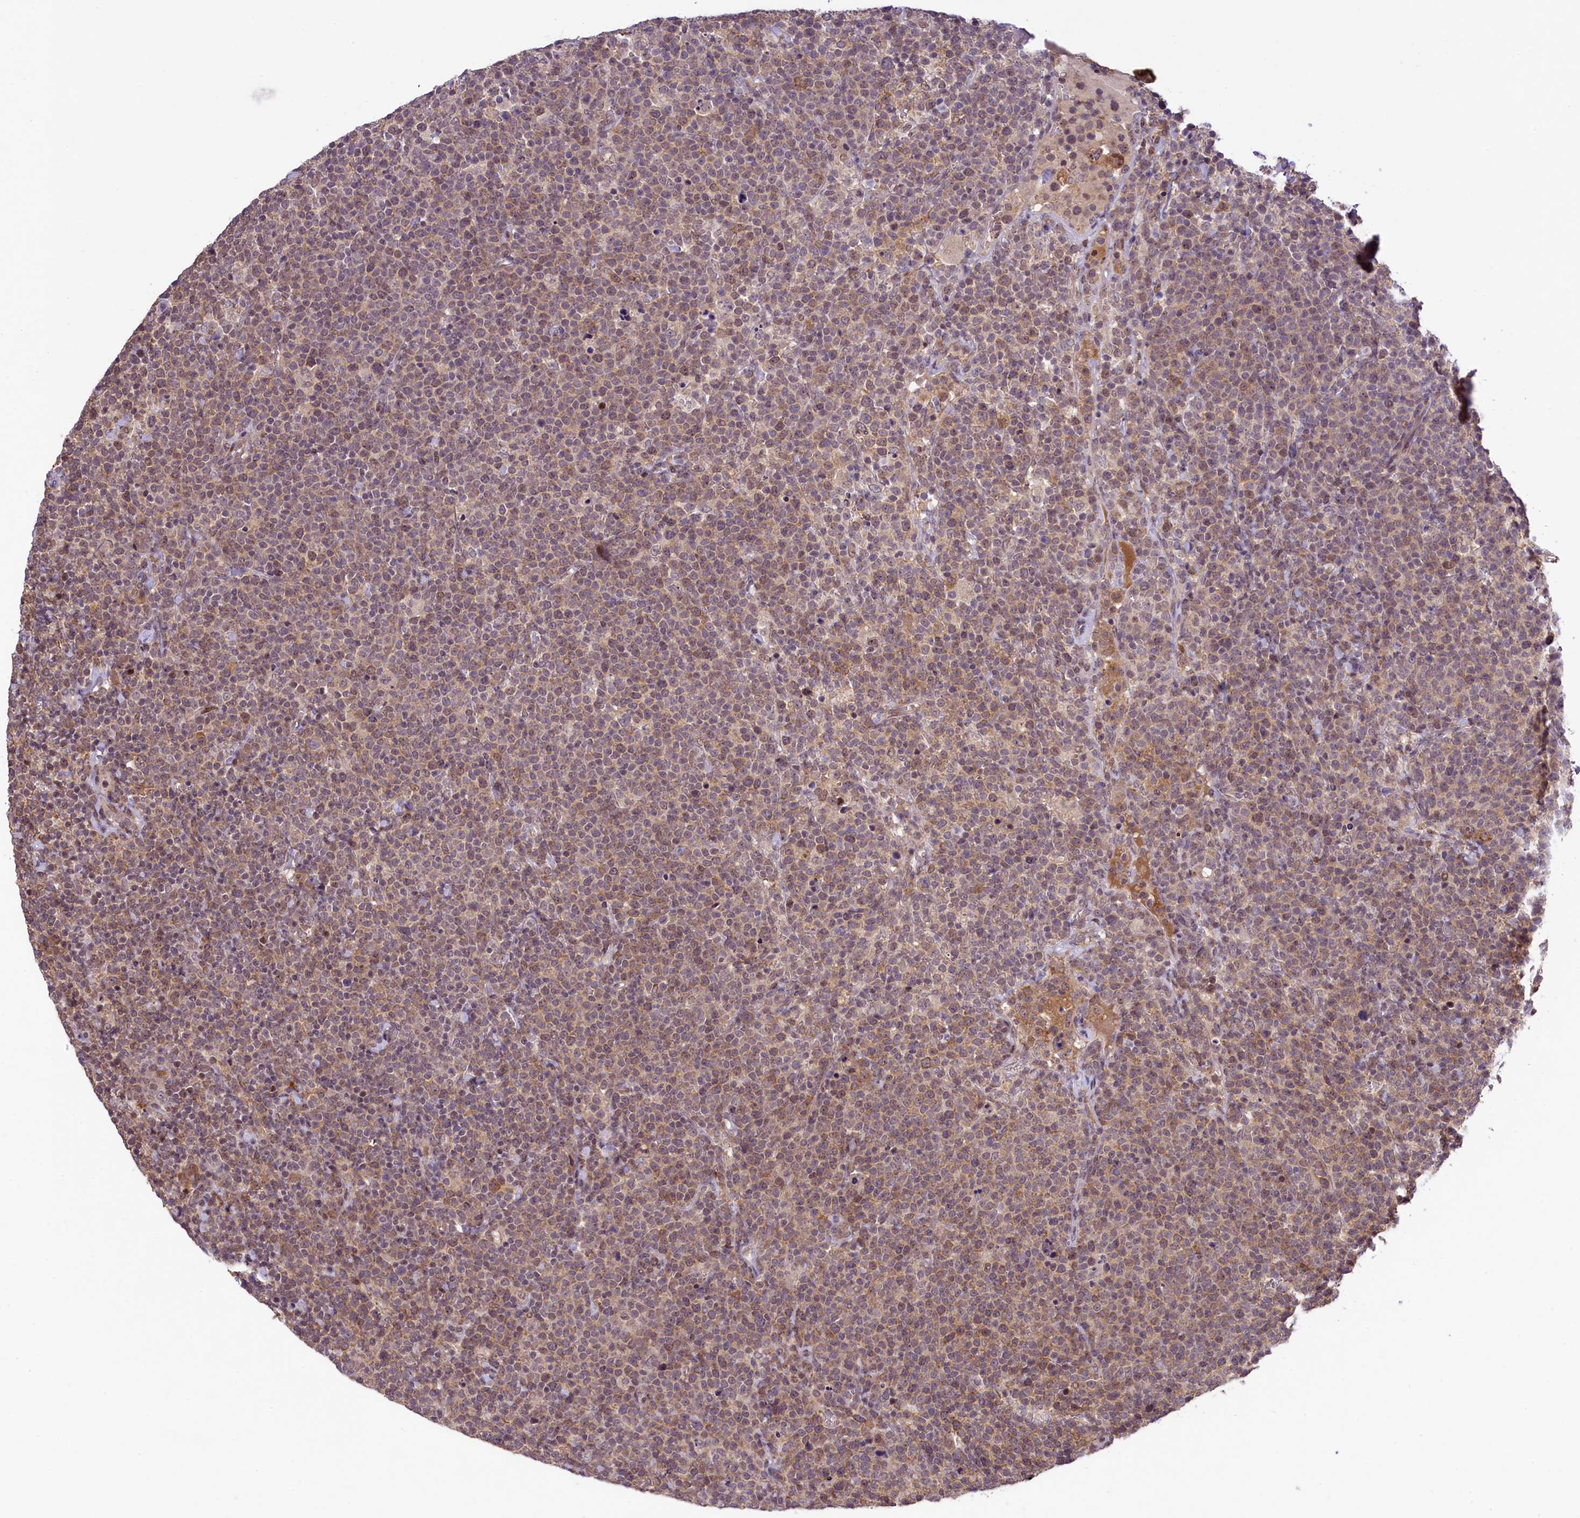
{"staining": {"intensity": "weak", "quantity": ">75%", "location": "cytoplasmic/membranous"}, "tissue": "lymphoma", "cell_type": "Tumor cells", "image_type": "cancer", "snomed": [{"axis": "morphology", "description": "Malignant lymphoma, non-Hodgkin's type, High grade"}, {"axis": "topography", "description": "Lymph node"}], "caption": "The image exhibits a brown stain indicating the presence of a protein in the cytoplasmic/membranous of tumor cells in lymphoma.", "gene": "RBBP8", "patient": {"sex": "male", "age": 61}}